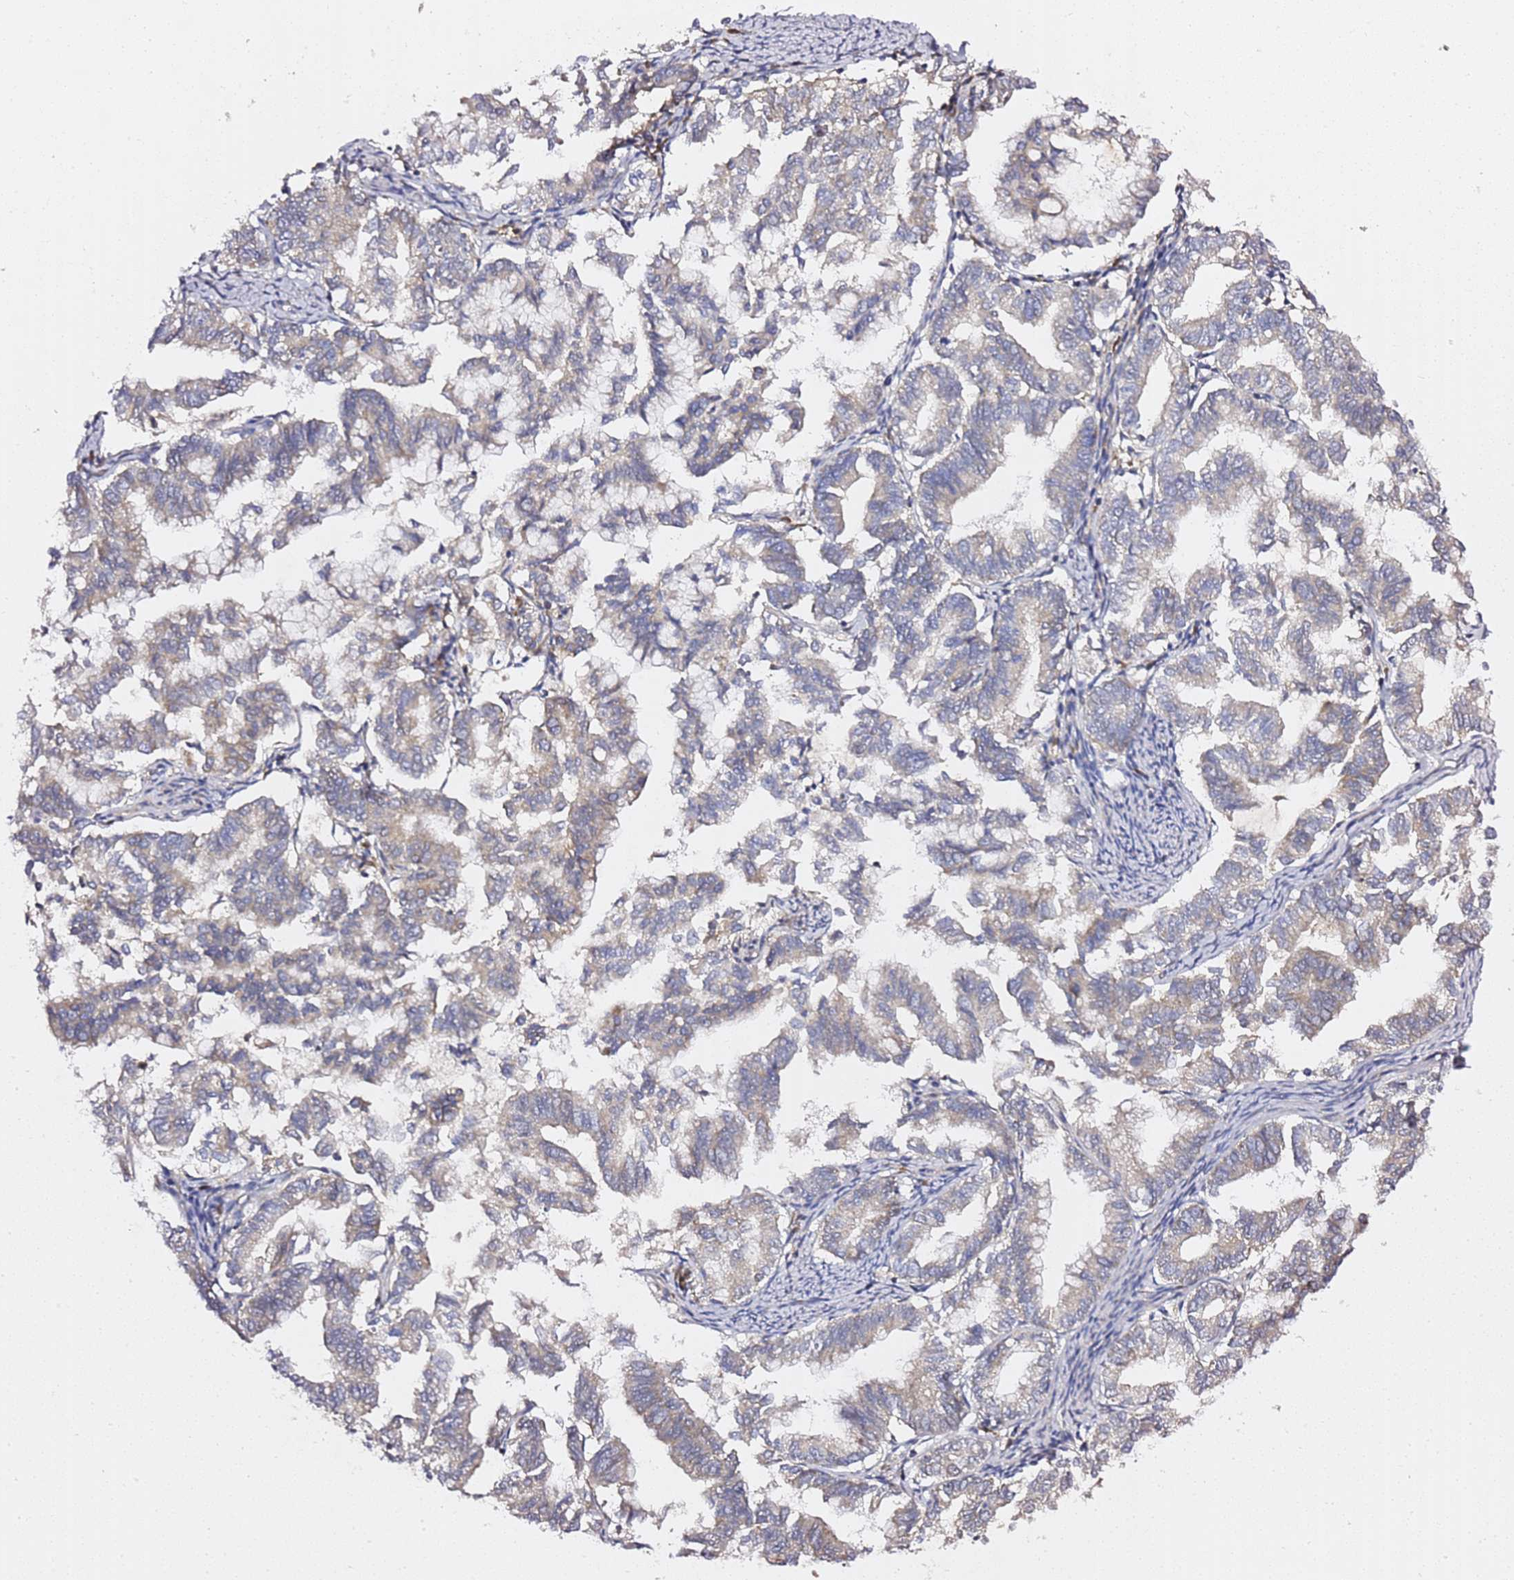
{"staining": {"intensity": "weak", "quantity": "25%-75%", "location": "cytoplasmic/membranous"}, "tissue": "endometrial cancer", "cell_type": "Tumor cells", "image_type": "cancer", "snomed": [{"axis": "morphology", "description": "Adenocarcinoma, NOS"}, {"axis": "topography", "description": "Endometrium"}], "caption": "Adenocarcinoma (endometrial) was stained to show a protein in brown. There is low levels of weak cytoplasmic/membranous positivity in approximately 25%-75% of tumor cells.", "gene": "C19orf12", "patient": {"sex": "female", "age": 79}}